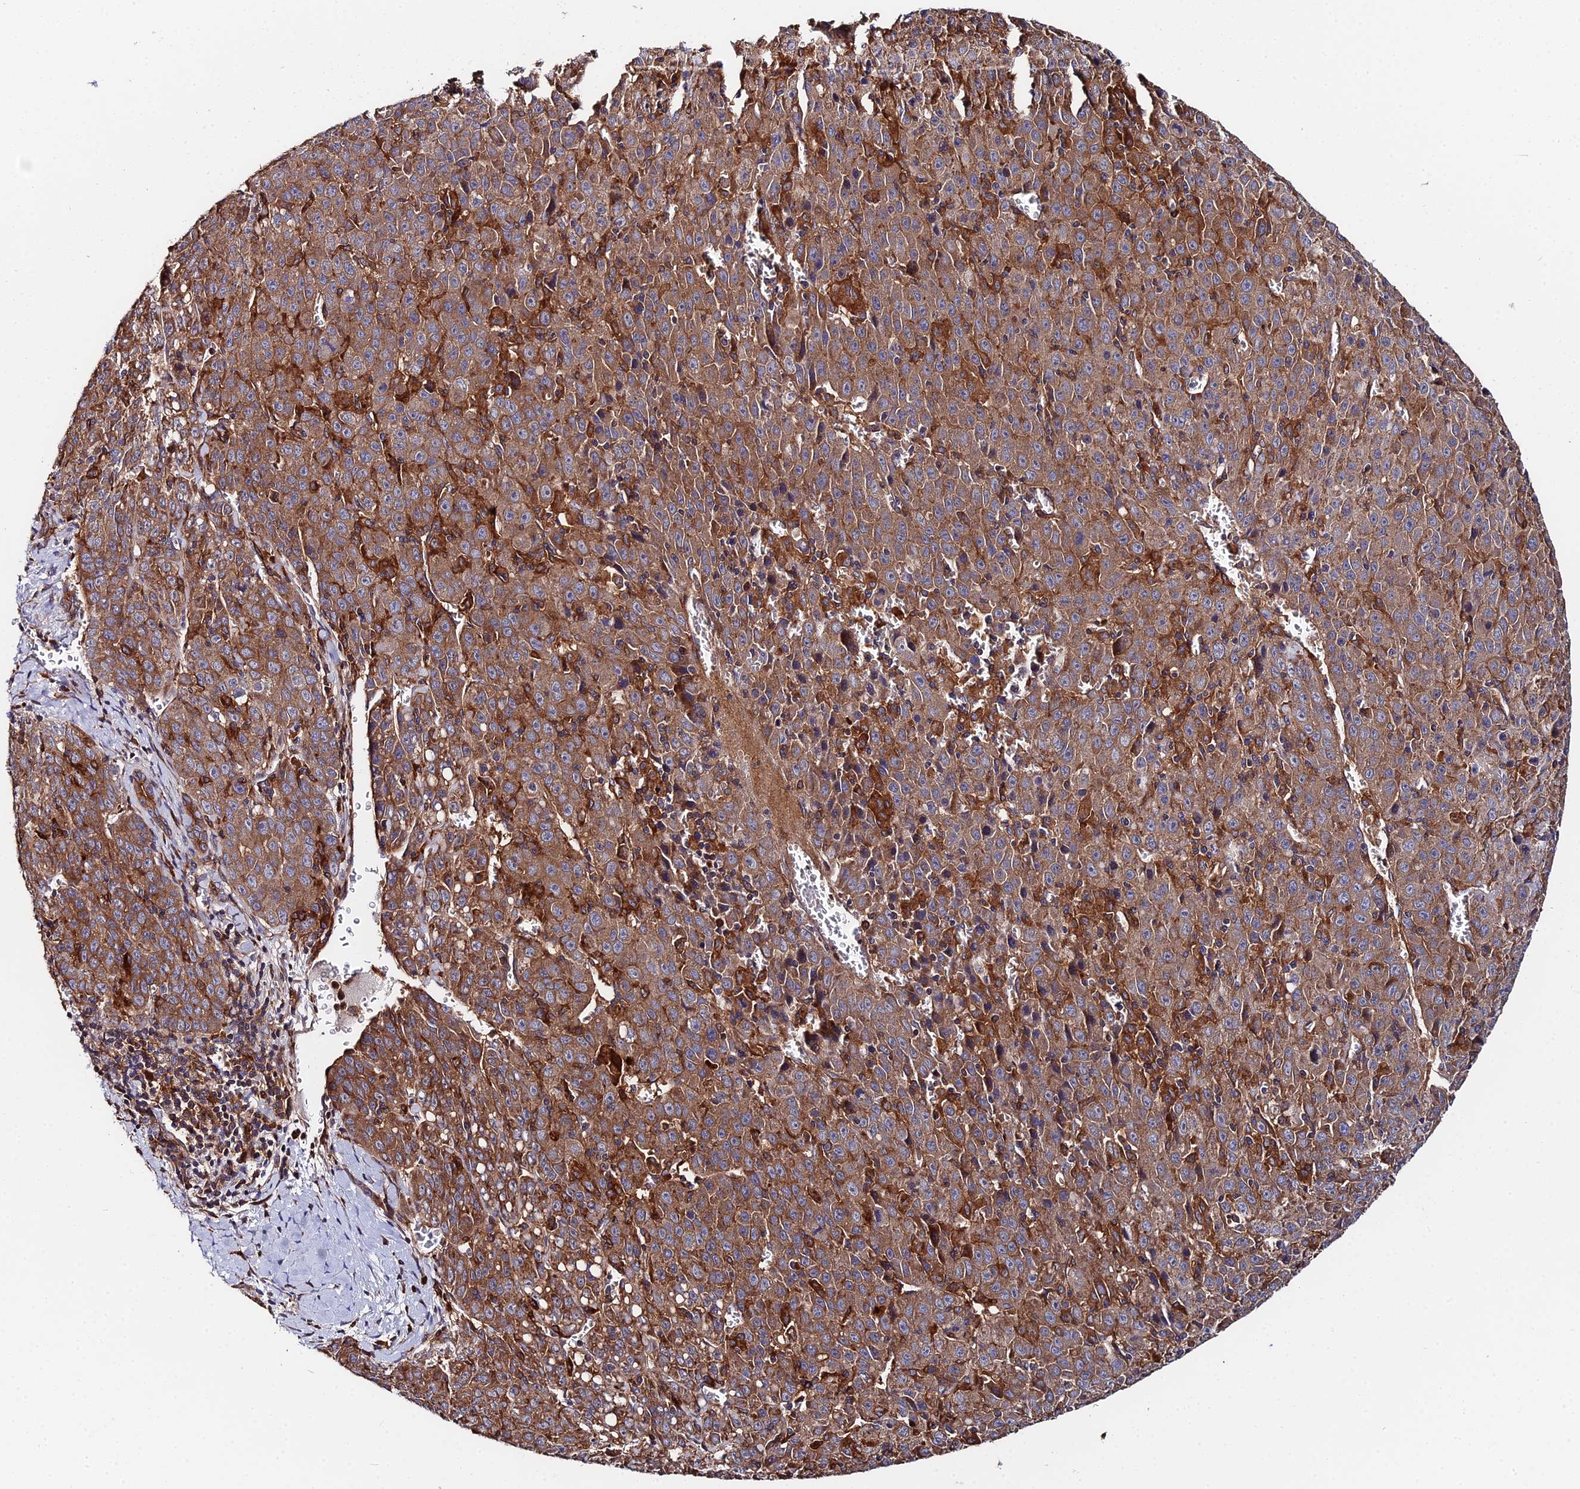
{"staining": {"intensity": "moderate", "quantity": ">75%", "location": "cytoplasmic/membranous"}, "tissue": "liver cancer", "cell_type": "Tumor cells", "image_type": "cancer", "snomed": [{"axis": "morphology", "description": "Carcinoma, Hepatocellular, NOS"}, {"axis": "topography", "description": "Liver"}], "caption": "Protein expression analysis of liver hepatocellular carcinoma displays moderate cytoplasmic/membranous staining in approximately >75% of tumor cells.", "gene": "GNG5B", "patient": {"sex": "female", "age": 53}}